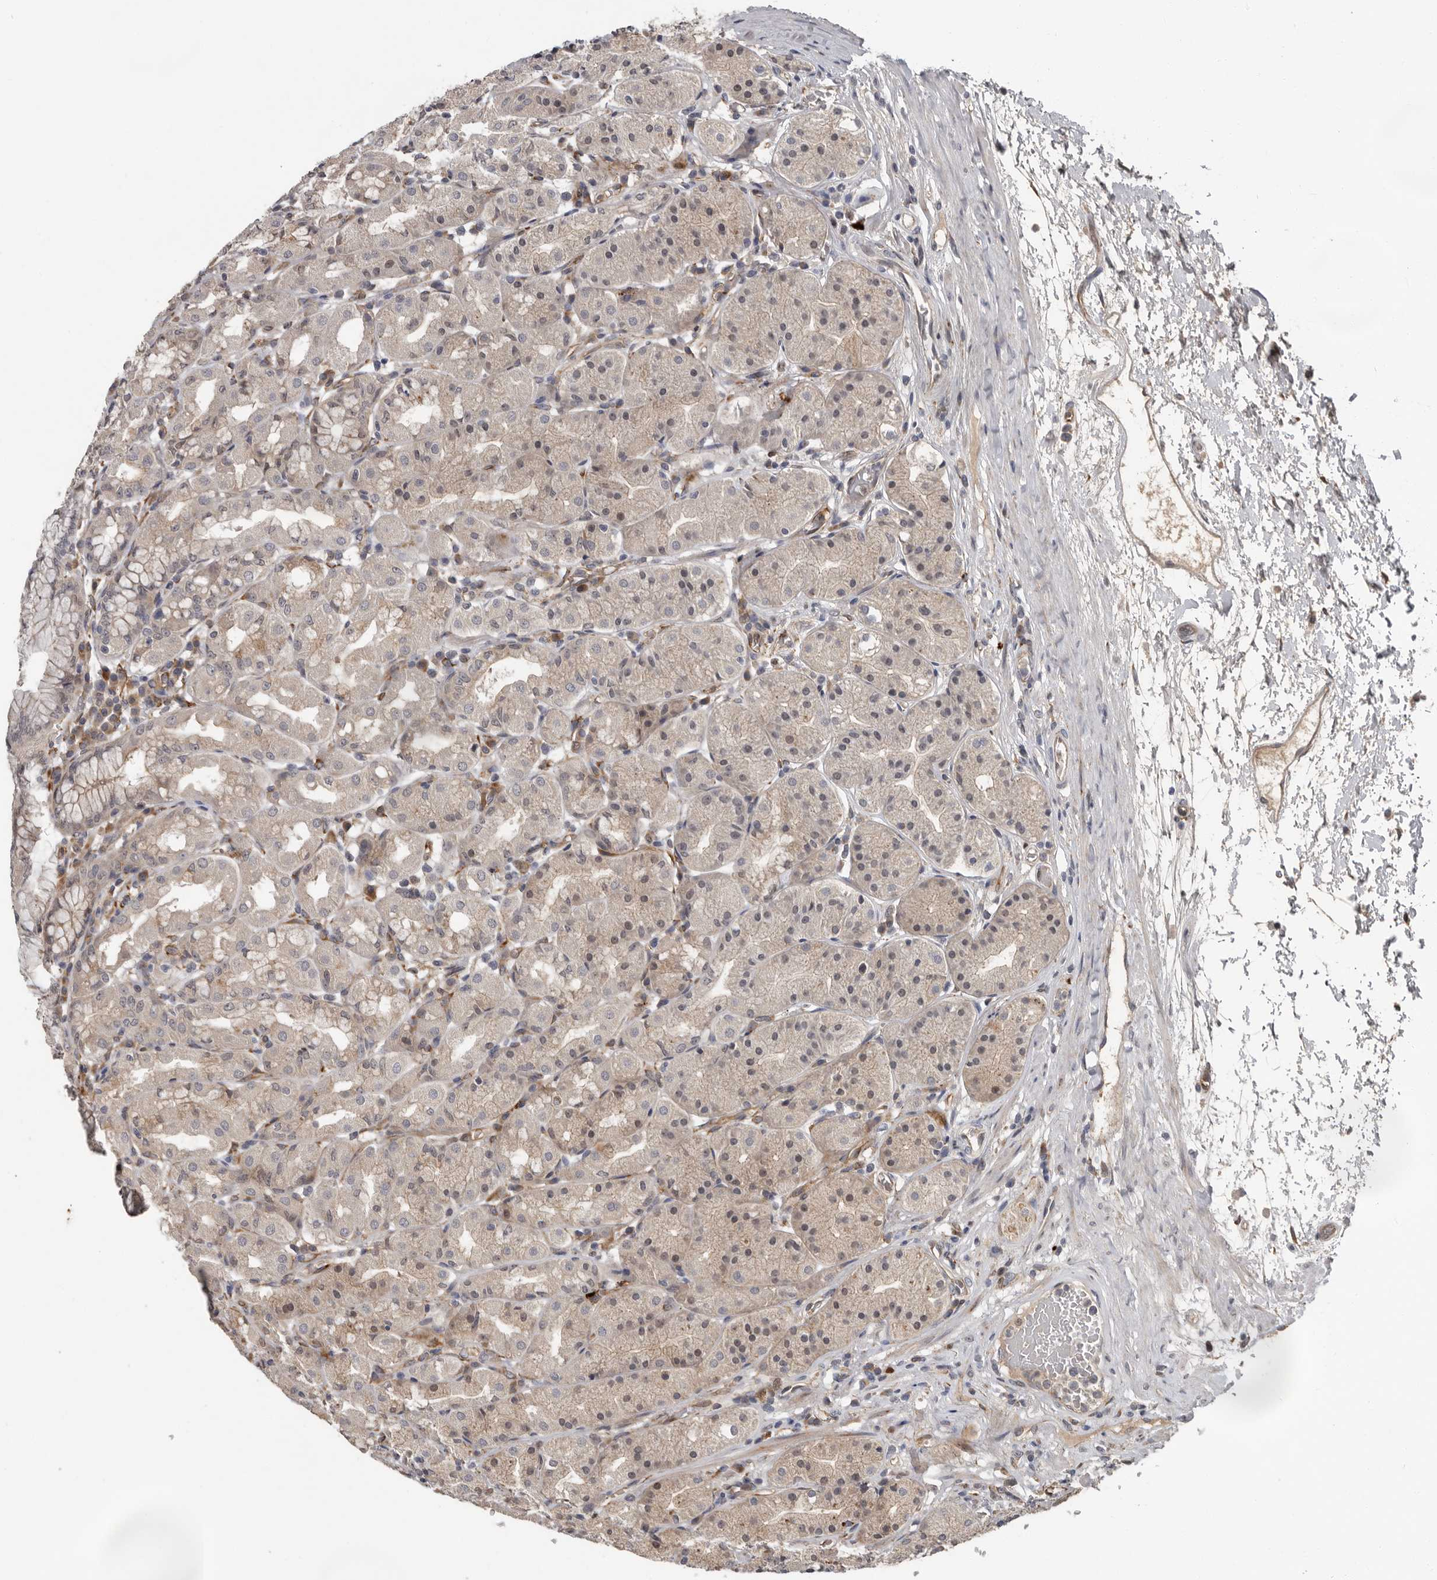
{"staining": {"intensity": "weak", "quantity": ">75%", "location": "cytoplasmic/membranous,nuclear"}, "tissue": "stomach", "cell_type": "Glandular cells", "image_type": "normal", "snomed": [{"axis": "morphology", "description": "Normal tissue, NOS"}, {"axis": "topography", "description": "Stomach"}, {"axis": "topography", "description": "Stomach, lower"}], "caption": "The histopathology image demonstrates staining of unremarkable stomach, revealing weak cytoplasmic/membranous,nuclear protein positivity (brown color) within glandular cells.", "gene": "MTF1", "patient": {"sex": "female", "age": 56}}